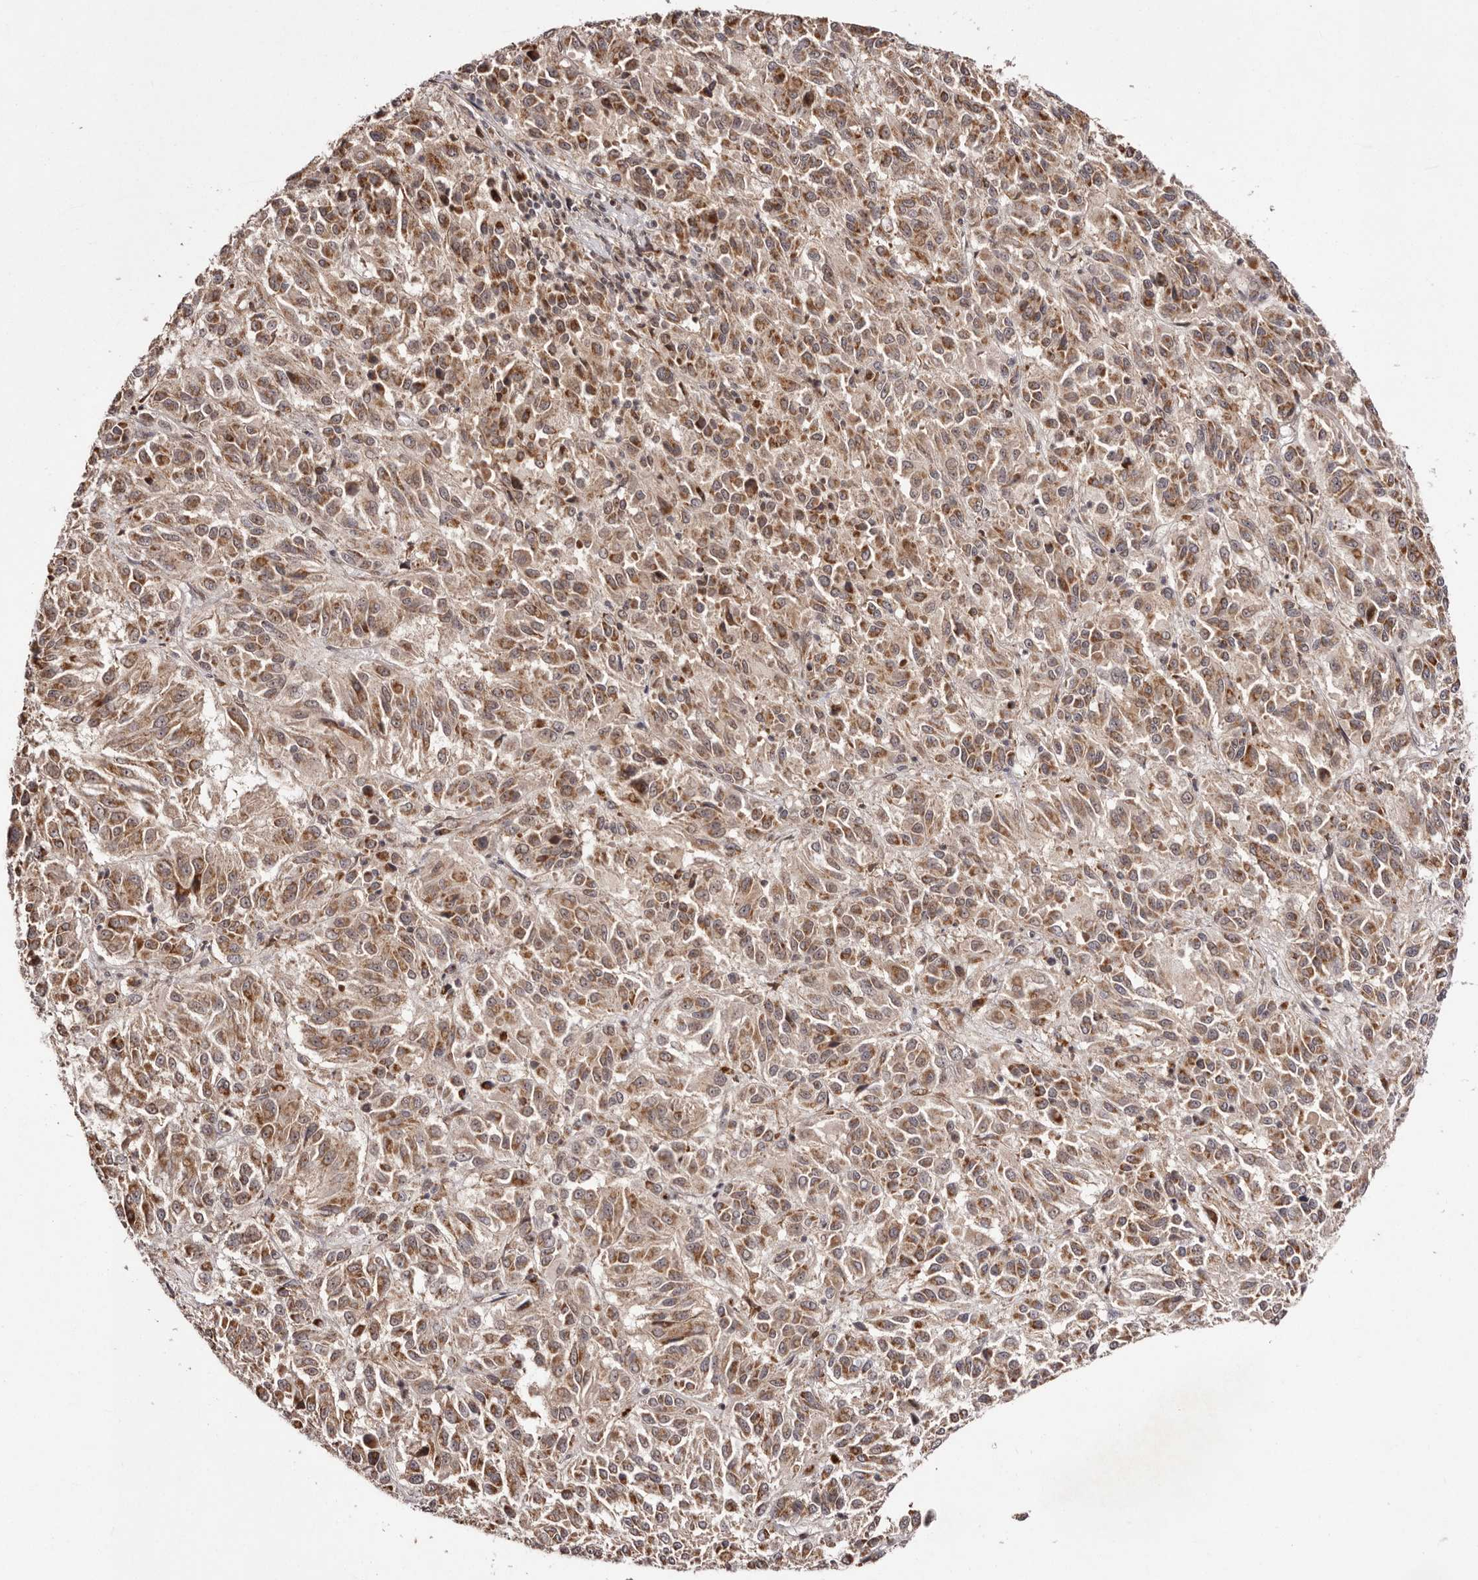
{"staining": {"intensity": "moderate", "quantity": ">75%", "location": "cytoplasmic/membranous"}, "tissue": "melanoma", "cell_type": "Tumor cells", "image_type": "cancer", "snomed": [{"axis": "morphology", "description": "Malignant melanoma, Metastatic site"}, {"axis": "topography", "description": "Lung"}], "caption": "About >75% of tumor cells in human malignant melanoma (metastatic site) show moderate cytoplasmic/membranous protein positivity as visualized by brown immunohistochemical staining.", "gene": "EGR3", "patient": {"sex": "male", "age": 64}}